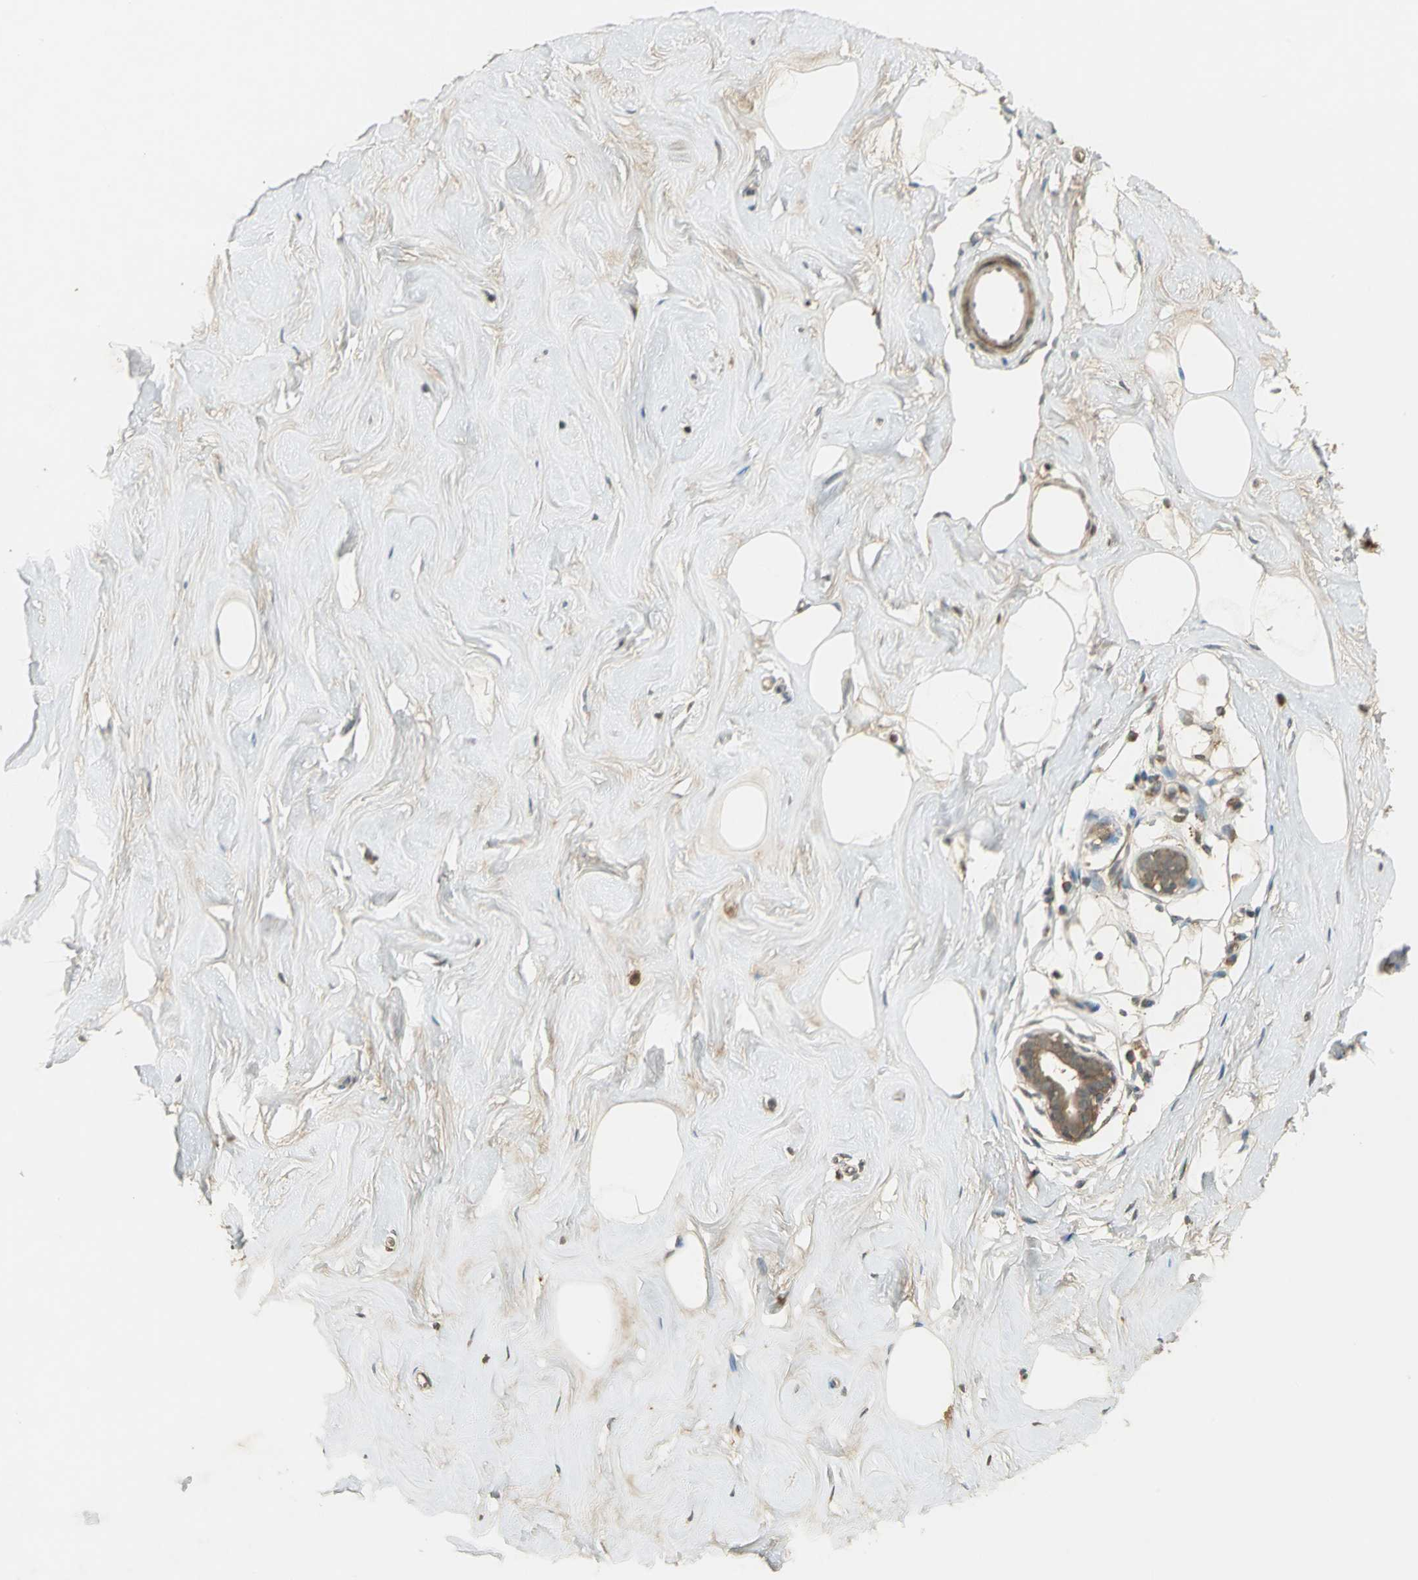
{"staining": {"intensity": "negative", "quantity": "none", "location": "none"}, "tissue": "breast", "cell_type": "Adipocytes", "image_type": "normal", "snomed": [{"axis": "morphology", "description": "Normal tissue, NOS"}, {"axis": "topography", "description": "Breast"}], "caption": "There is no significant positivity in adipocytes of breast. (DAB (3,3'-diaminobenzidine) IHC visualized using brightfield microscopy, high magnification).", "gene": "KEAP1", "patient": {"sex": "female", "age": 23}}